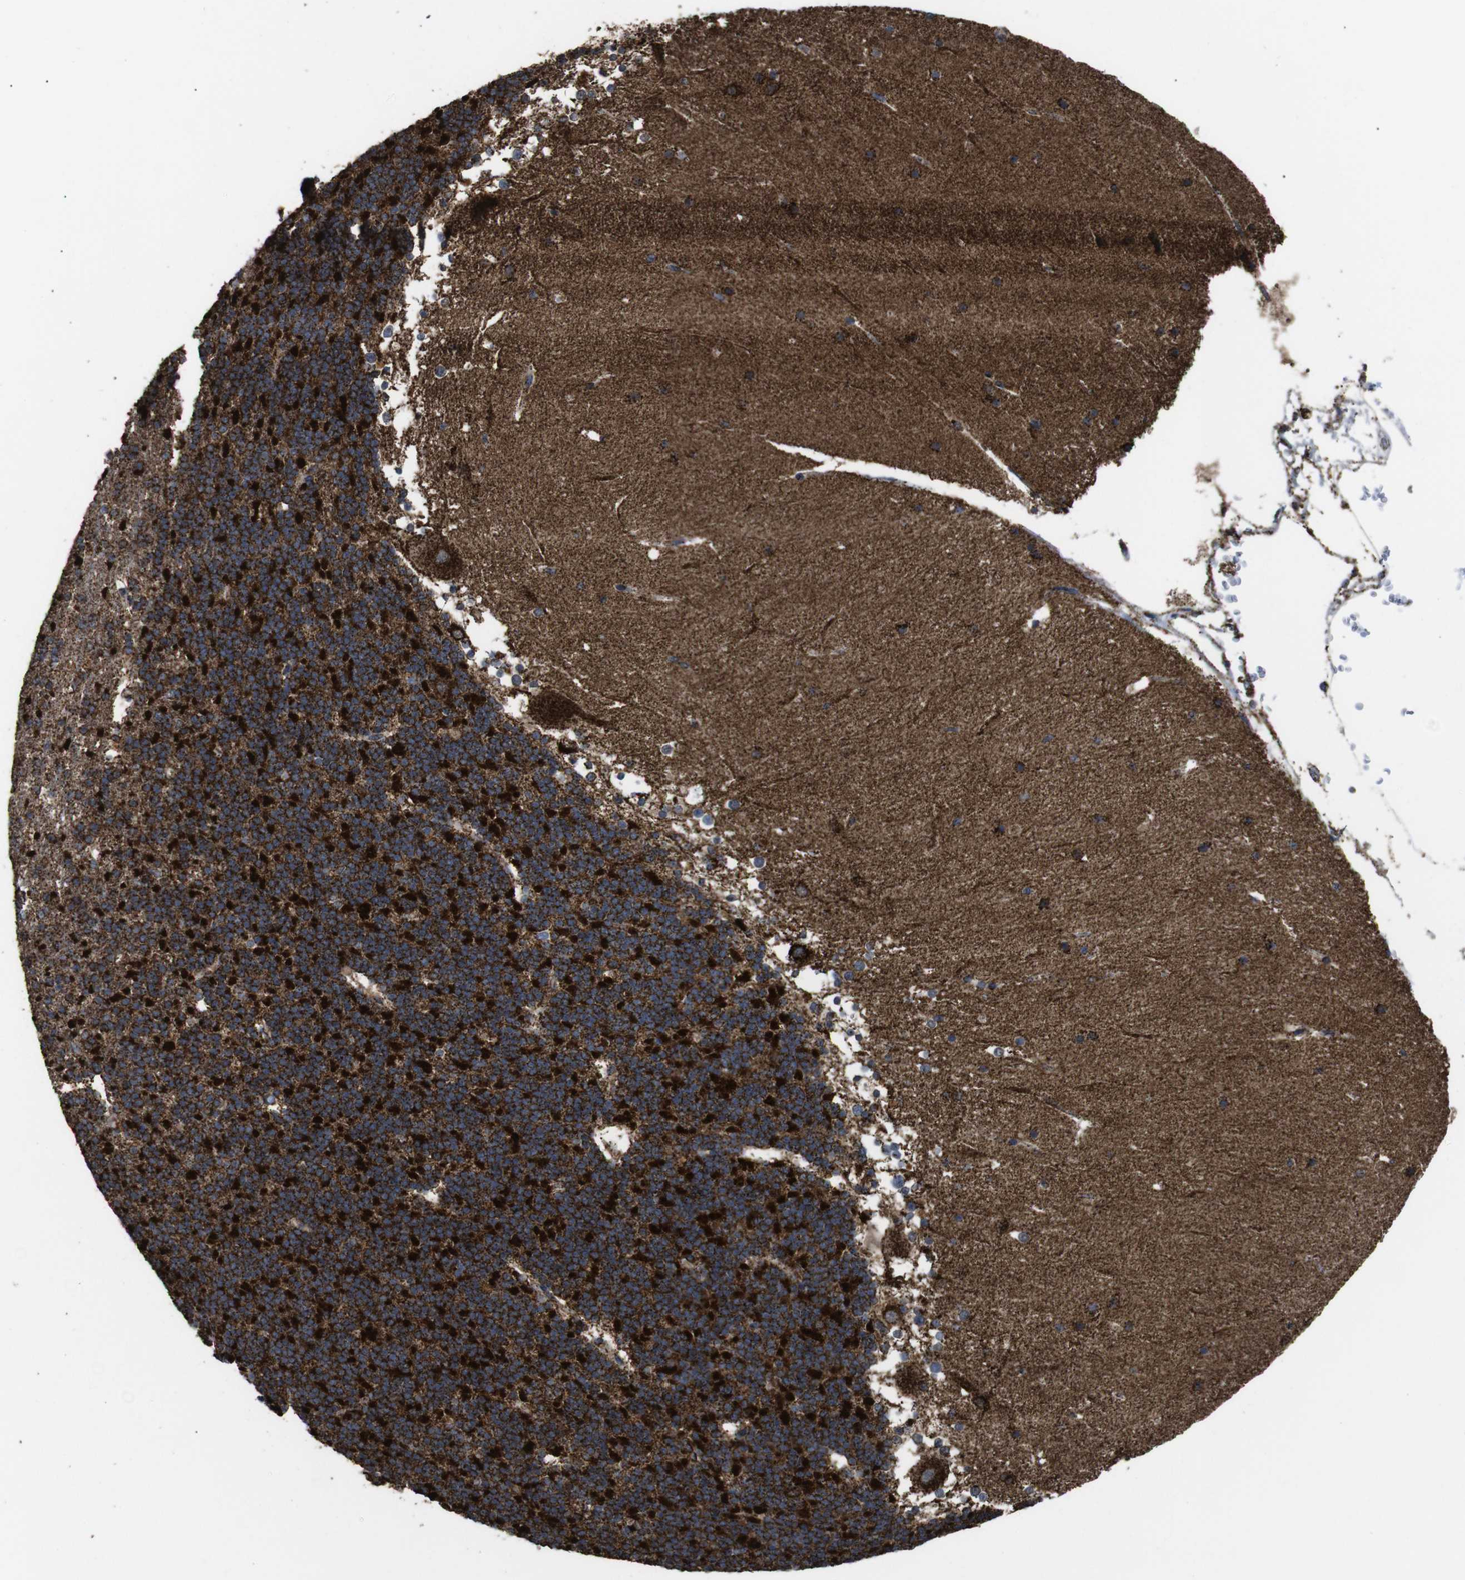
{"staining": {"intensity": "strong", "quantity": ">75%", "location": "cytoplasmic/membranous"}, "tissue": "cerebellum", "cell_type": "Cells in granular layer", "image_type": "normal", "snomed": [{"axis": "morphology", "description": "Normal tissue, NOS"}, {"axis": "topography", "description": "Cerebellum"}], "caption": "Immunohistochemistry of normal human cerebellum shows high levels of strong cytoplasmic/membranous expression in approximately >75% of cells in granular layer. Using DAB (3,3'-diaminobenzidine) (brown) and hematoxylin (blue) stains, captured at high magnification using brightfield microscopy.", "gene": "ATP5F1A", "patient": {"sex": "female", "age": 19}}